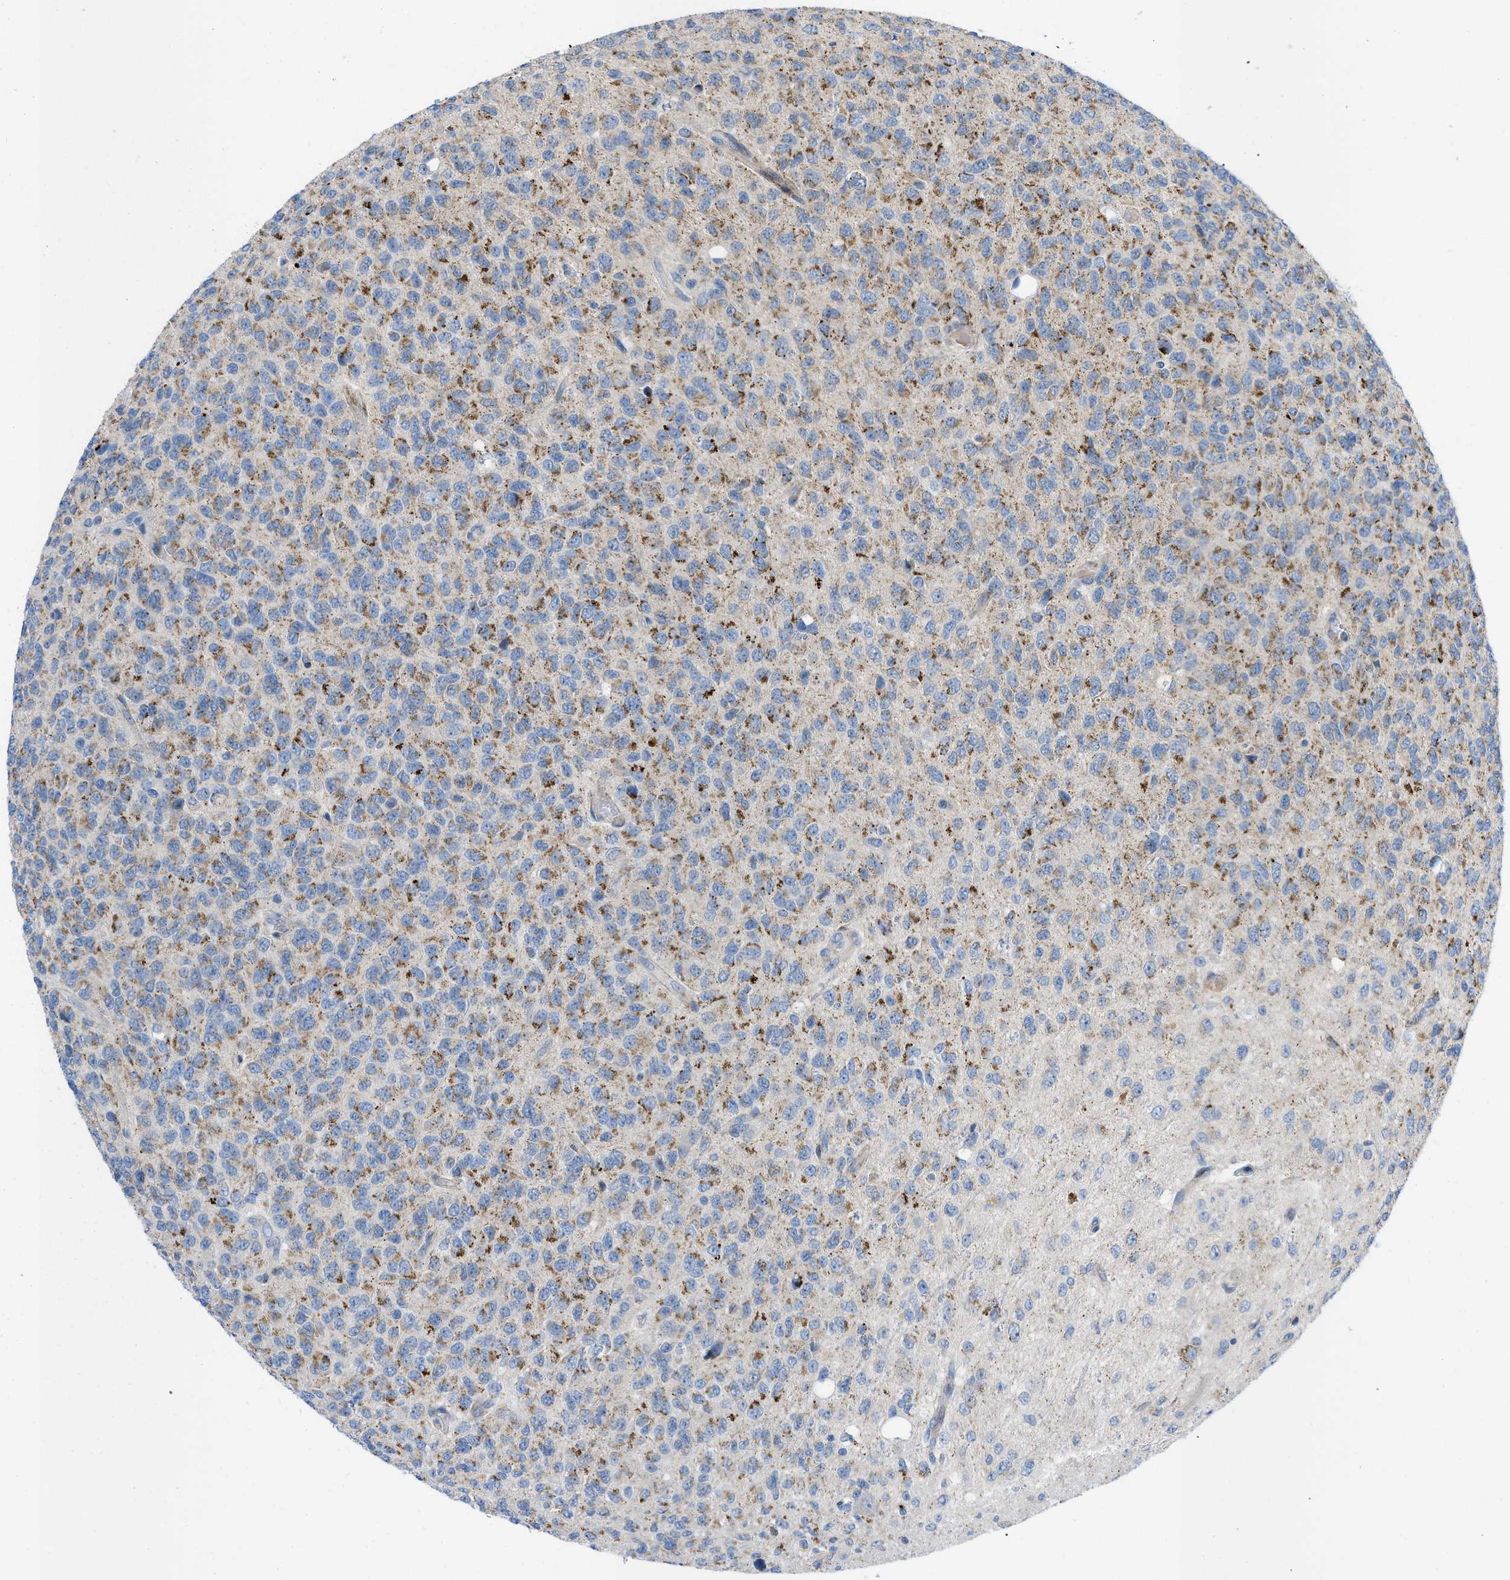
{"staining": {"intensity": "moderate", "quantity": "25%-75%", "location": "cytoplasmic/membranous"}, "tissue": "glioma", "cell_type": "Tumor cells", "image_type": "cancer", "snomed": [{"axis": "morphology", "description": "Glioma, malignant, High grade"}, {"axis": "topography", "description": "pancreas cauda"}], "caption": "Protein staining of glioma tissue exhibits moderate cytoplasmic/membranous positivity in about 25%-75% of tumor cells.", "gene": "RBBP9", "patient": {"sex": "male", "age": 60}}